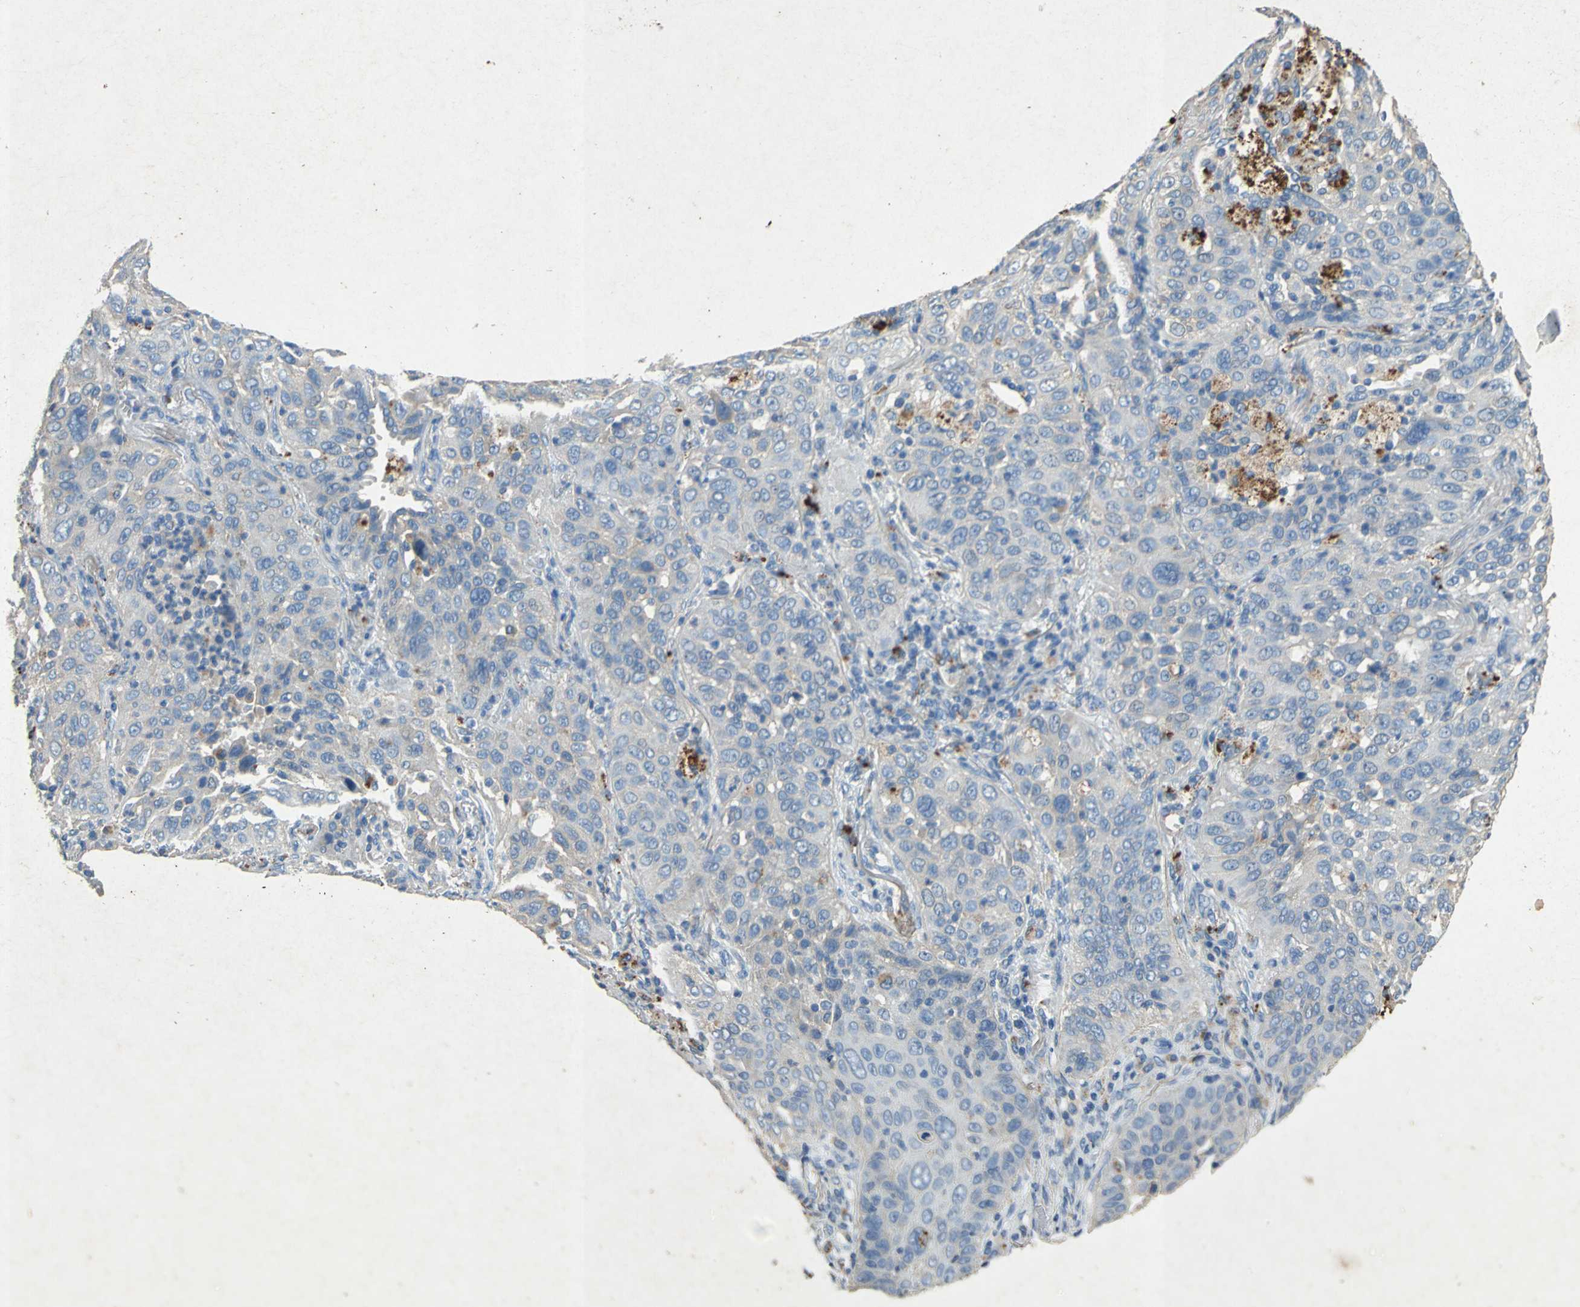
{"staining": {"intensity": "weak", "quantity": "25%-75%", "location": "cytoplasmic/membranous"}, "tissue": "lung cancer", "cell_type": "Tumor cells", "image_type": "cancer", "snomed": [{"axis": "morphology", "description": "Squamous cell carcinoma, NOS"}, {"axis": "topography", "description": "Lung"}], "caption": "Lung squamous cell carcinoma stained for a protein shows weak cytoplasmic/membranous positivity in tumor cells.", "gene": "ADAMTS5", "patient": {"sex": "female", "age": 67}}